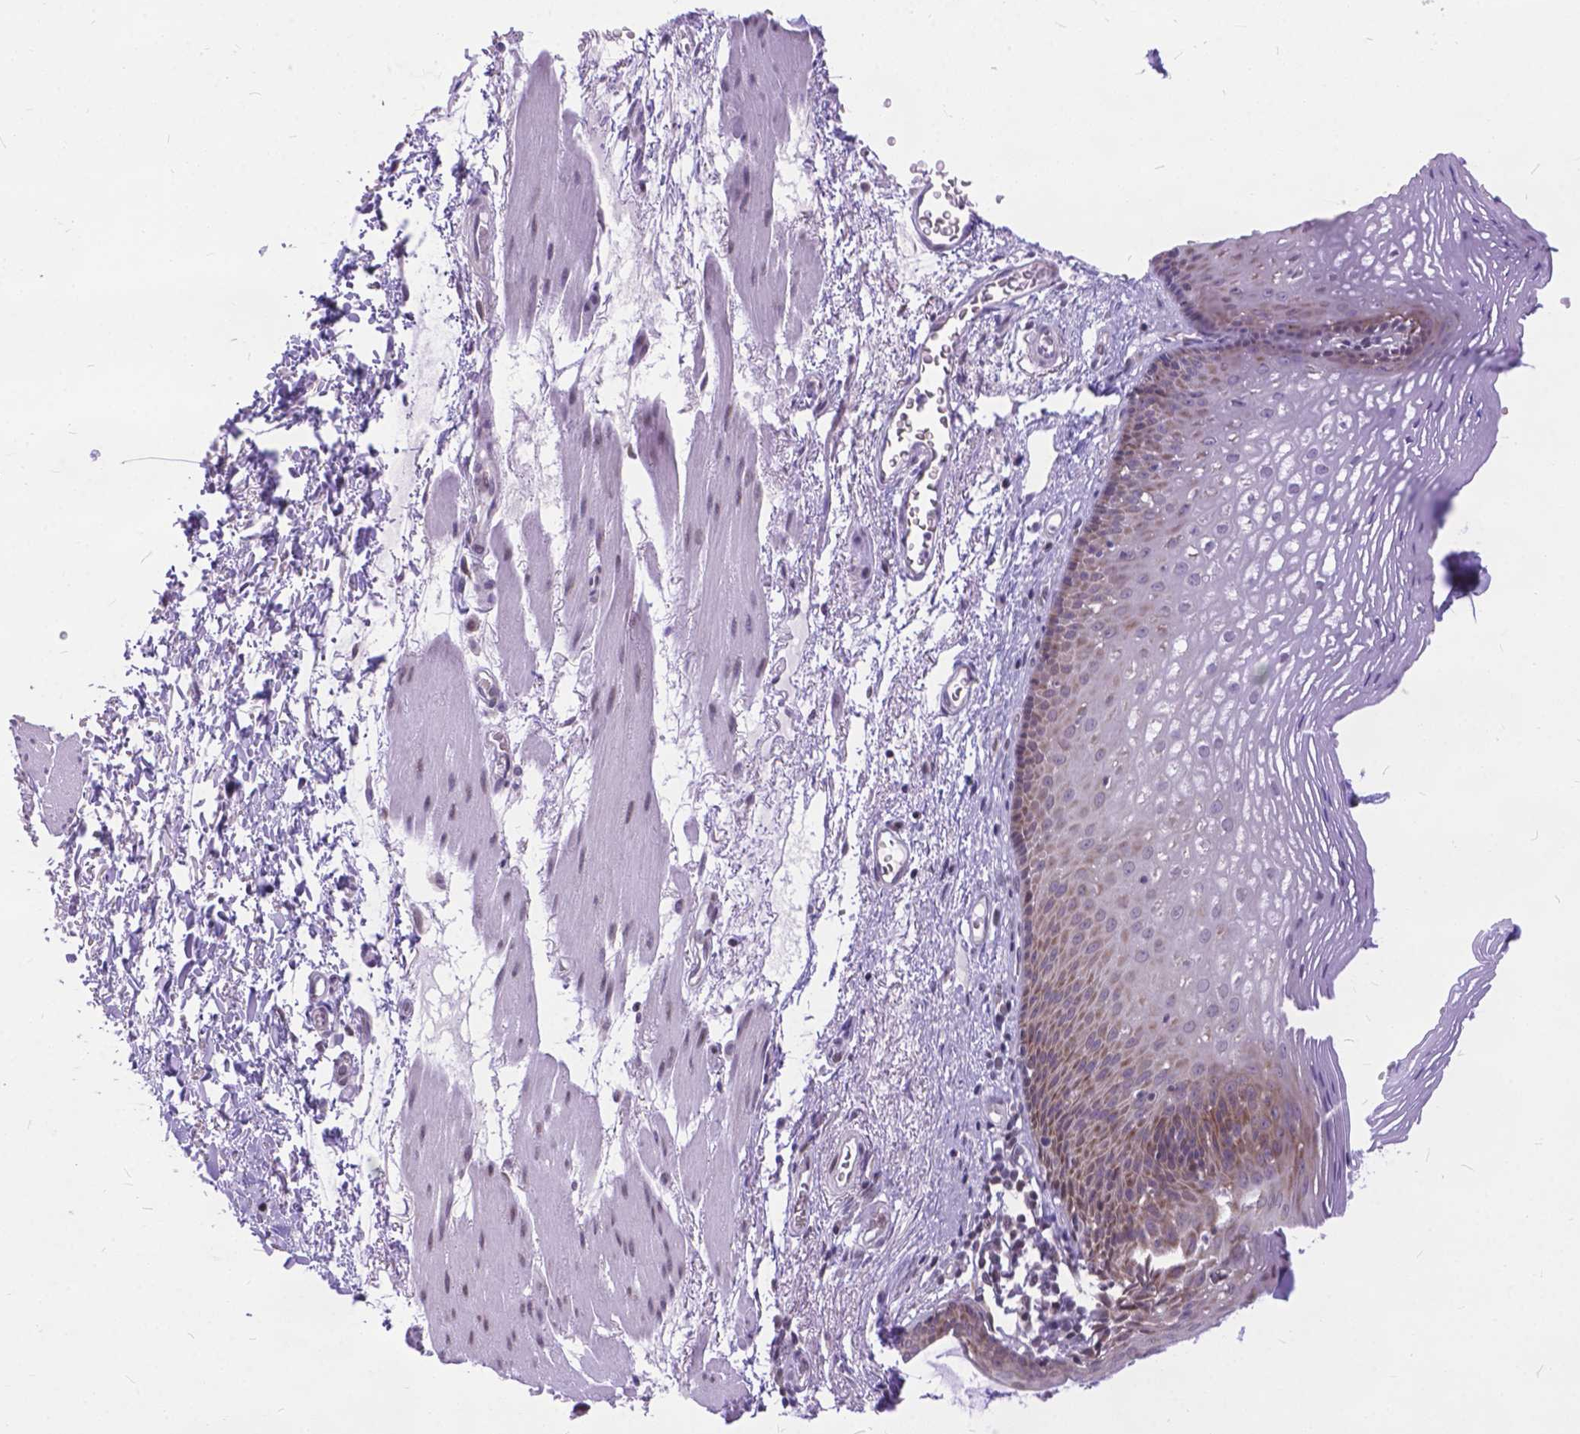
{"staining": {"intensity": "weak", "quantity": "25%-75%", "location": "nuclear"}, "tissue": "esophagus", "cell_type": "Squamous epithelial cells", "image_type": "normal", "snomed": [{"axis": "morphology", "description": "Normal tissue, NOS"}, {"axis": "topography", "description": "Esophagus"}], "caption": "IHC (DAB (3,3'-diaminobenzidine)) staining of normal esophagus demonstrates weak nuclear protein positivity in approximately 25%-75% of squamous epithelial cells. Nuclei are stained in blue.", "gene": "FAM124B", "patient": {"sex": "male", "age": 76}}